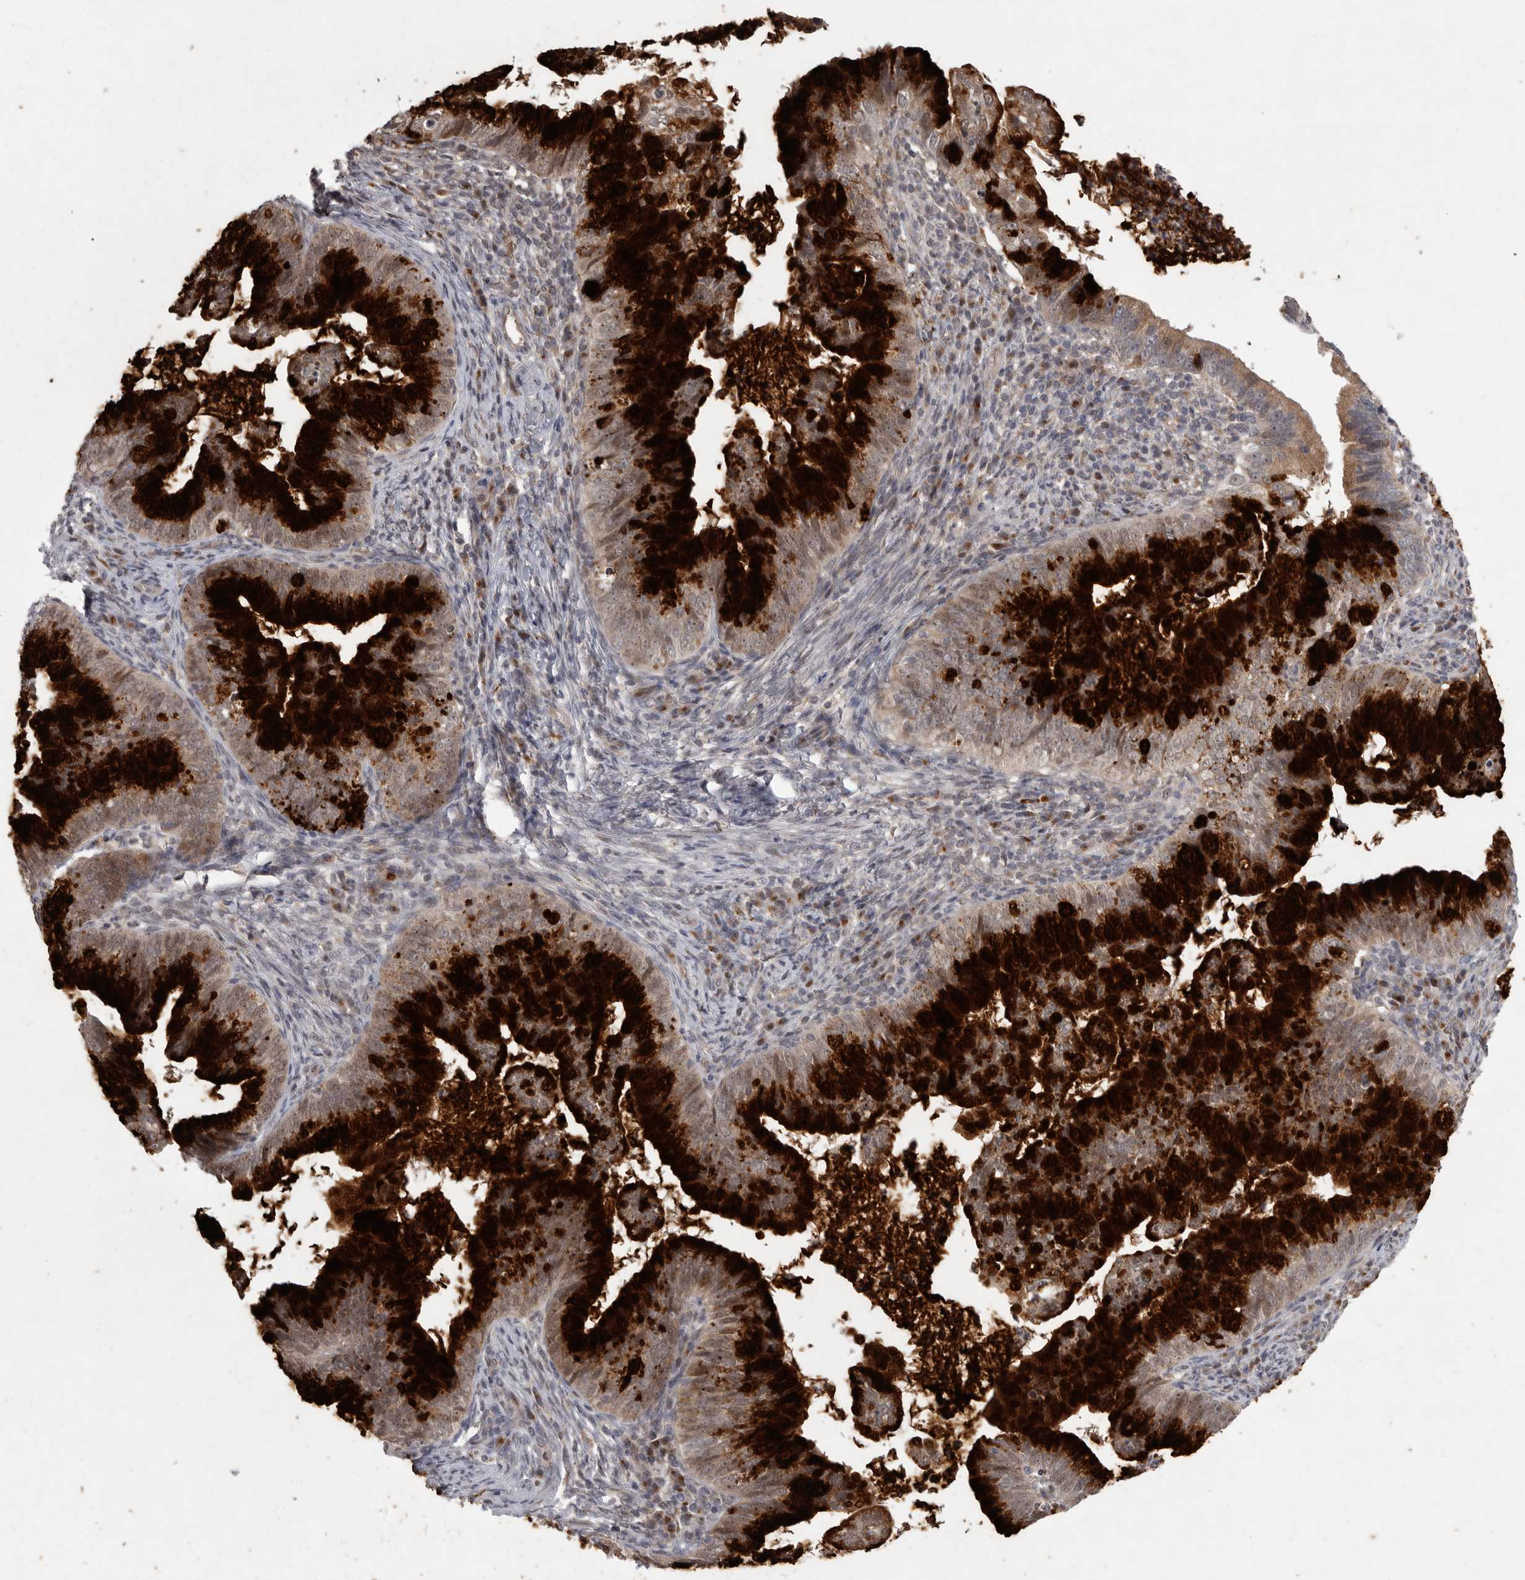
{"staining": {"intensity": "strong", "quantity": ">75%", "location": "cytoplasmic/membranous"}, "tissue": "cervical cancer", "cell_type": "Tumor cells", "image_type": "cancer", "snomed": [{"axis": "morphology", "description": "Adenocarcinoma, NOS"}, {"axis": "topography", "description": "Cervix"}], "caption": "An immunohistochemistry micrograph of tumor tissue is shown. Protein staining in brown shows strong cytoplasmic/membranous positivity in cervical cancer (adenocarcinoma) within tumor cells.", "gene": "MAN2A1", "patient": {"sex": "female", "age": 36}}